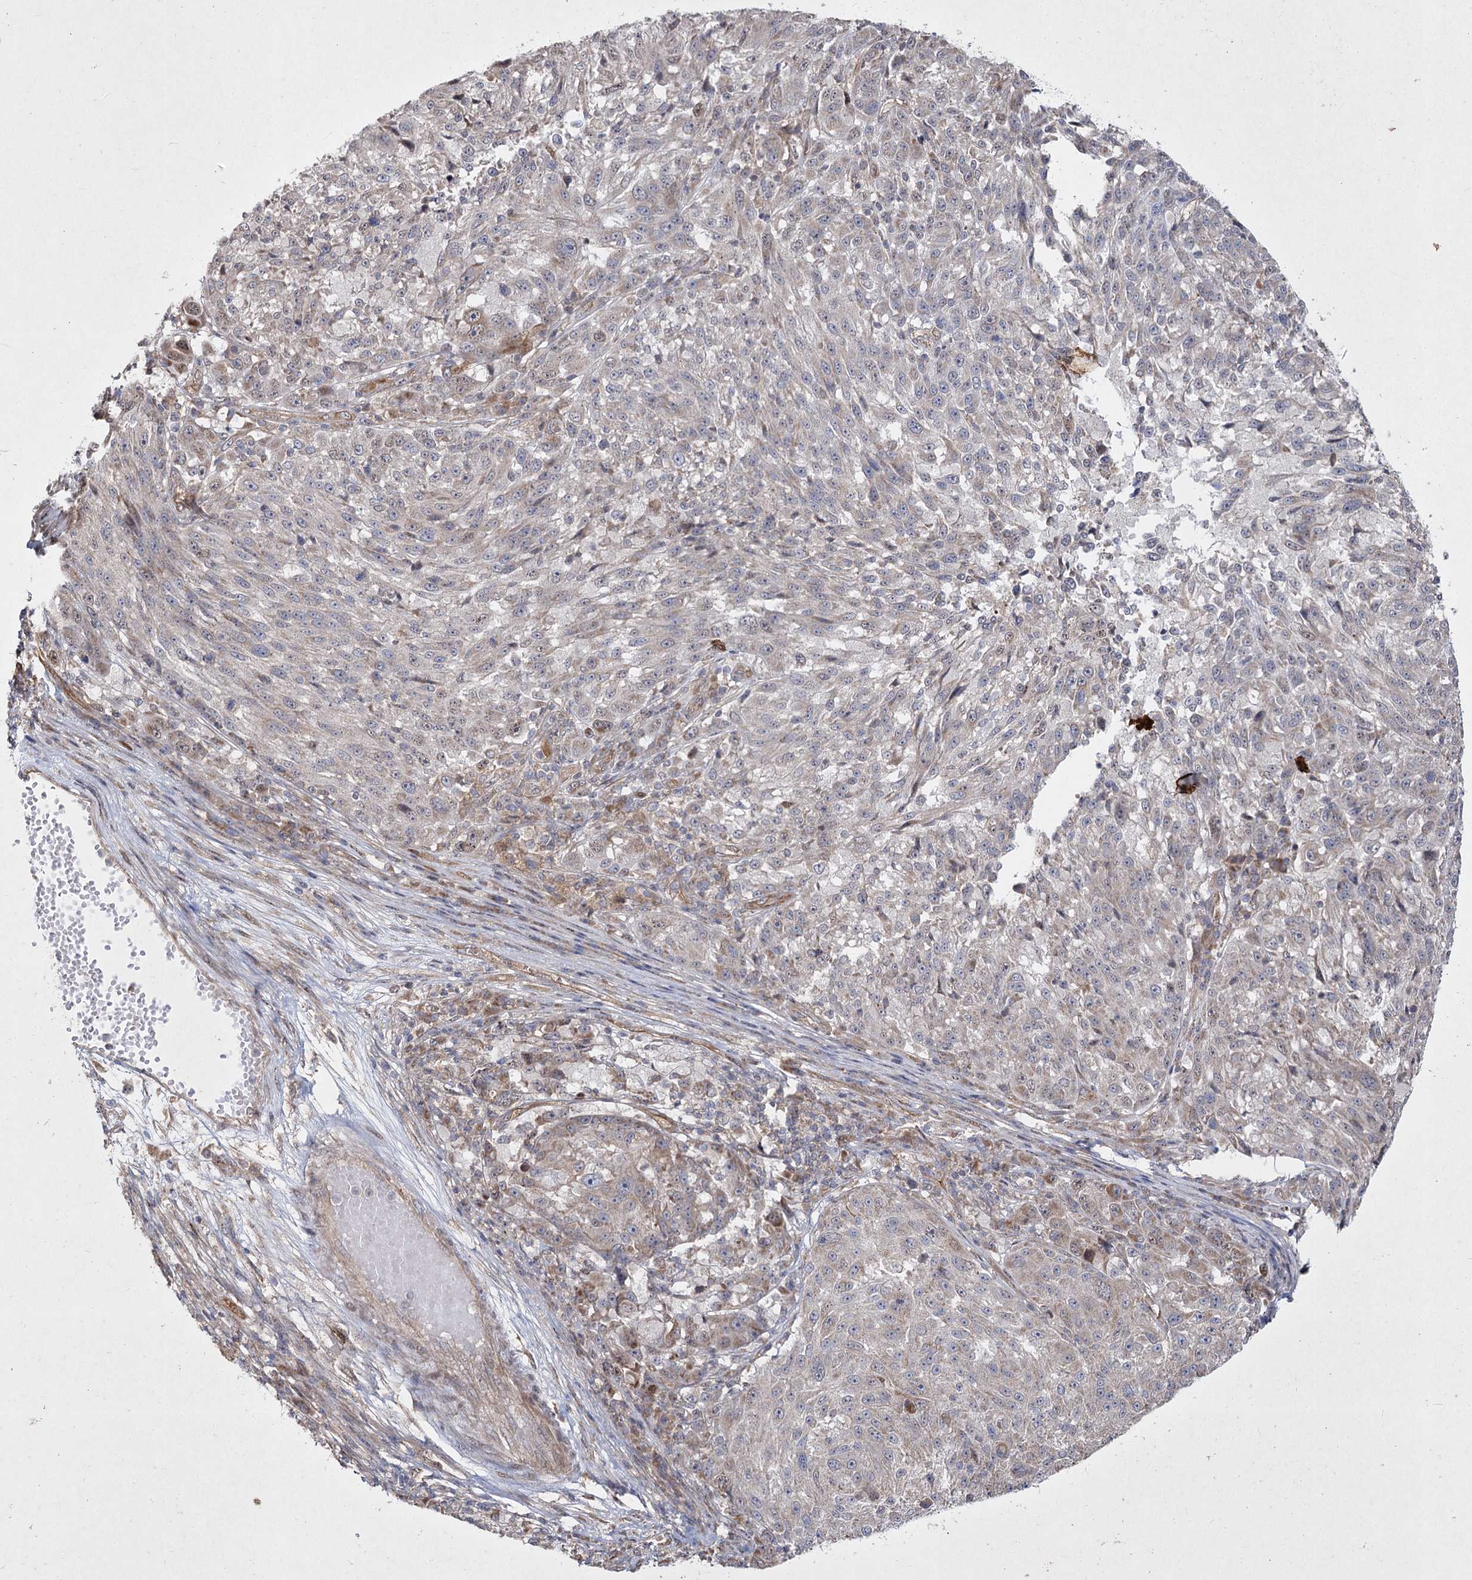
{"staining": {"intensity": "negative", "quantity": "none", "location": "none"}, "tissue": "melanoma", "cell_type": "Tumor cells", "image_type": "cancer", "snomed": [{"axis": "morphology", "description": "Malignant melanoma, NOS"}, {"axis": "topography", "description": "Skin"}], "caption": "Micrograph shows no protein positivity in tumor cells of melanoma tissue.", "gene": "SH3TC1", "patient": {"sex": "male", "age": 53}}